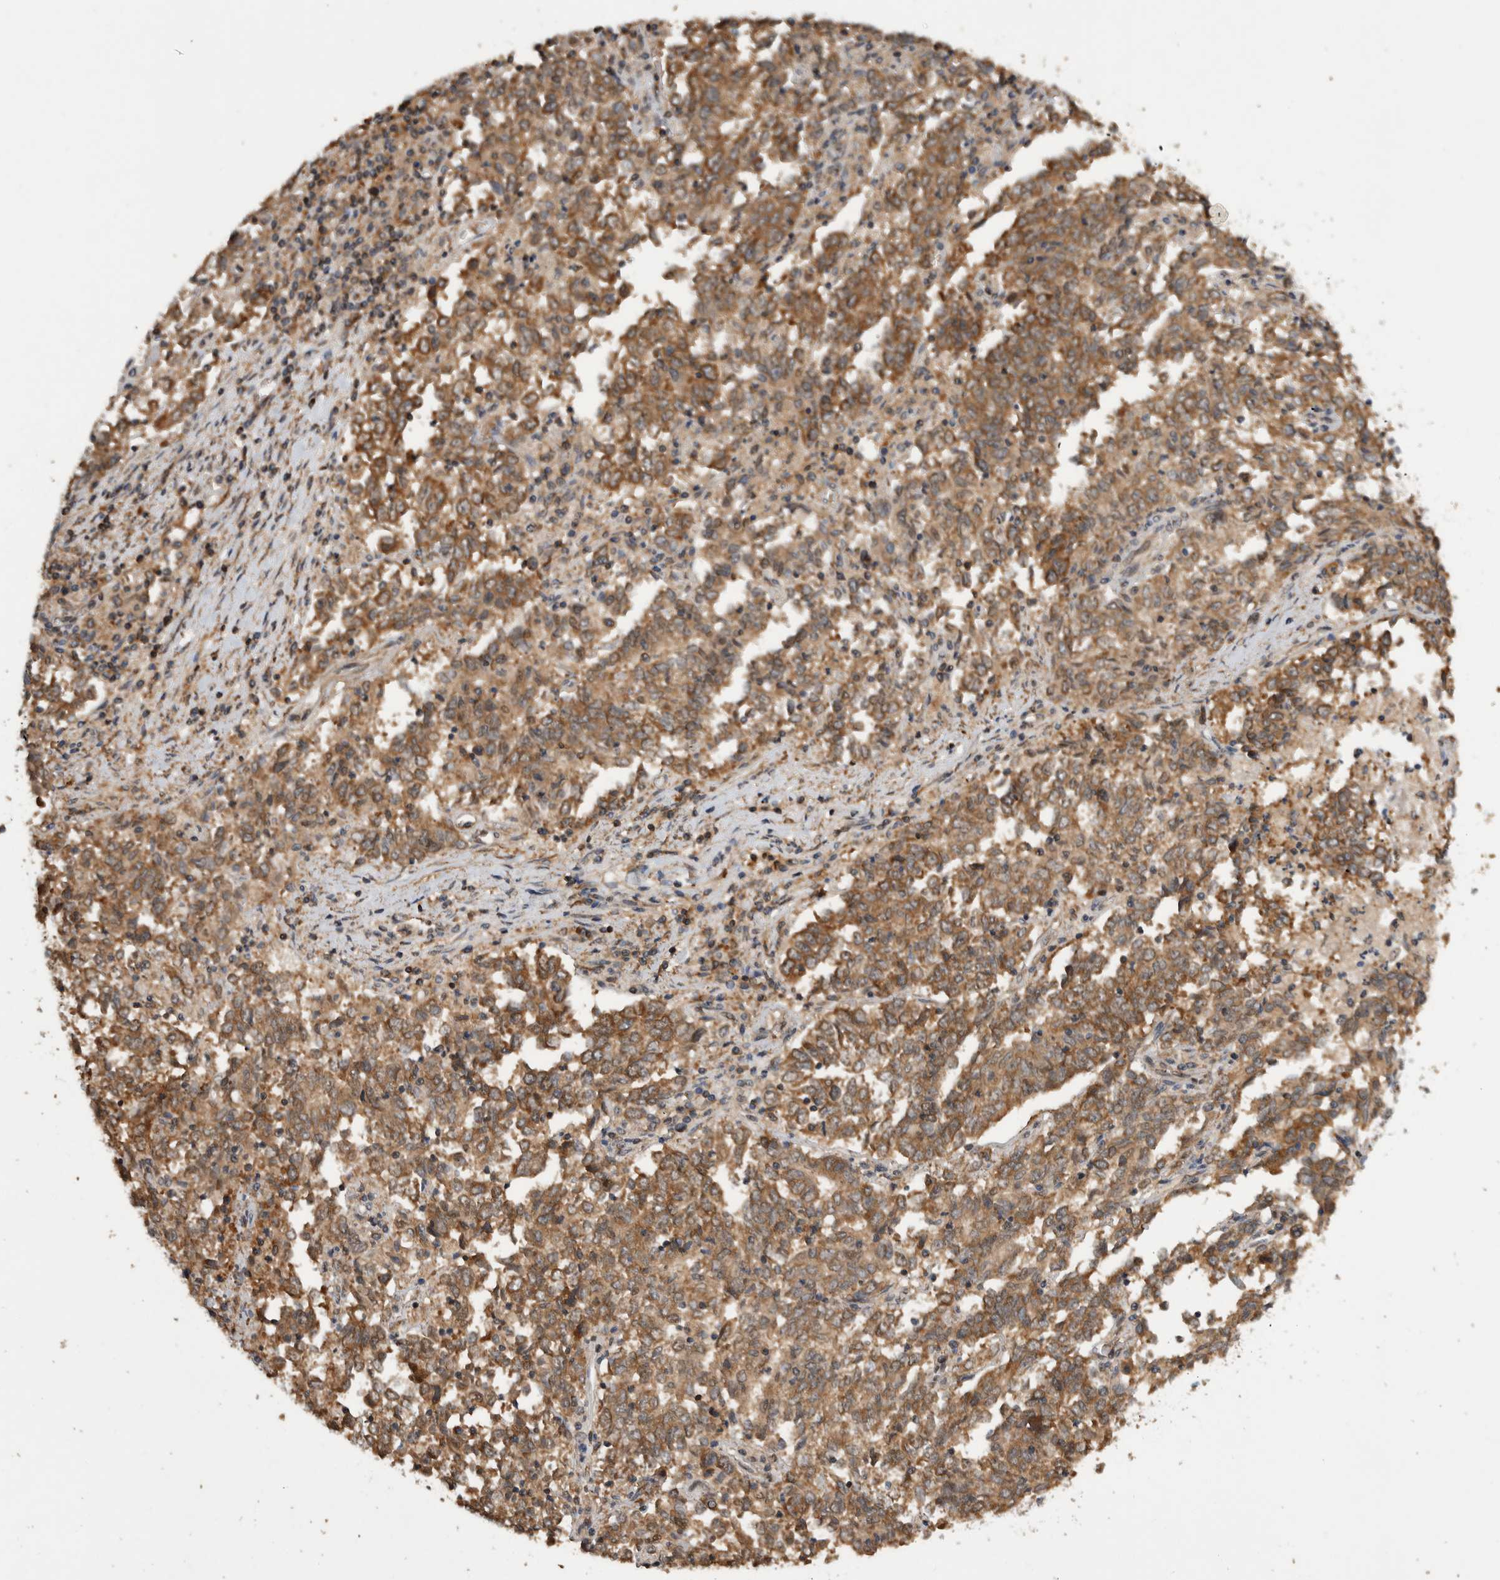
{"staining": {"intensity": "moderate", "quantity": ">75%", "location": "cytoplasmic/membranous"}, "tissue": "endometrial cancer", "cell_type": "Tumor cells", "image_type": "cancer", "snomed": [{"axis": "morphology", "description": "Adenocarcinoma, NOS"}, {"axis": "topography", "description": "Endometrium"}], "caption": "A histopathology image of human endometrial adenocarcinoma stained for a protein exhibits moderate cytoplasmic/membranous brown staining in tumor cells. (IHC, brightfield microscopy, high magnification).", "gene": "DVL2", "patient": {"sex": "female", "age": 80}}